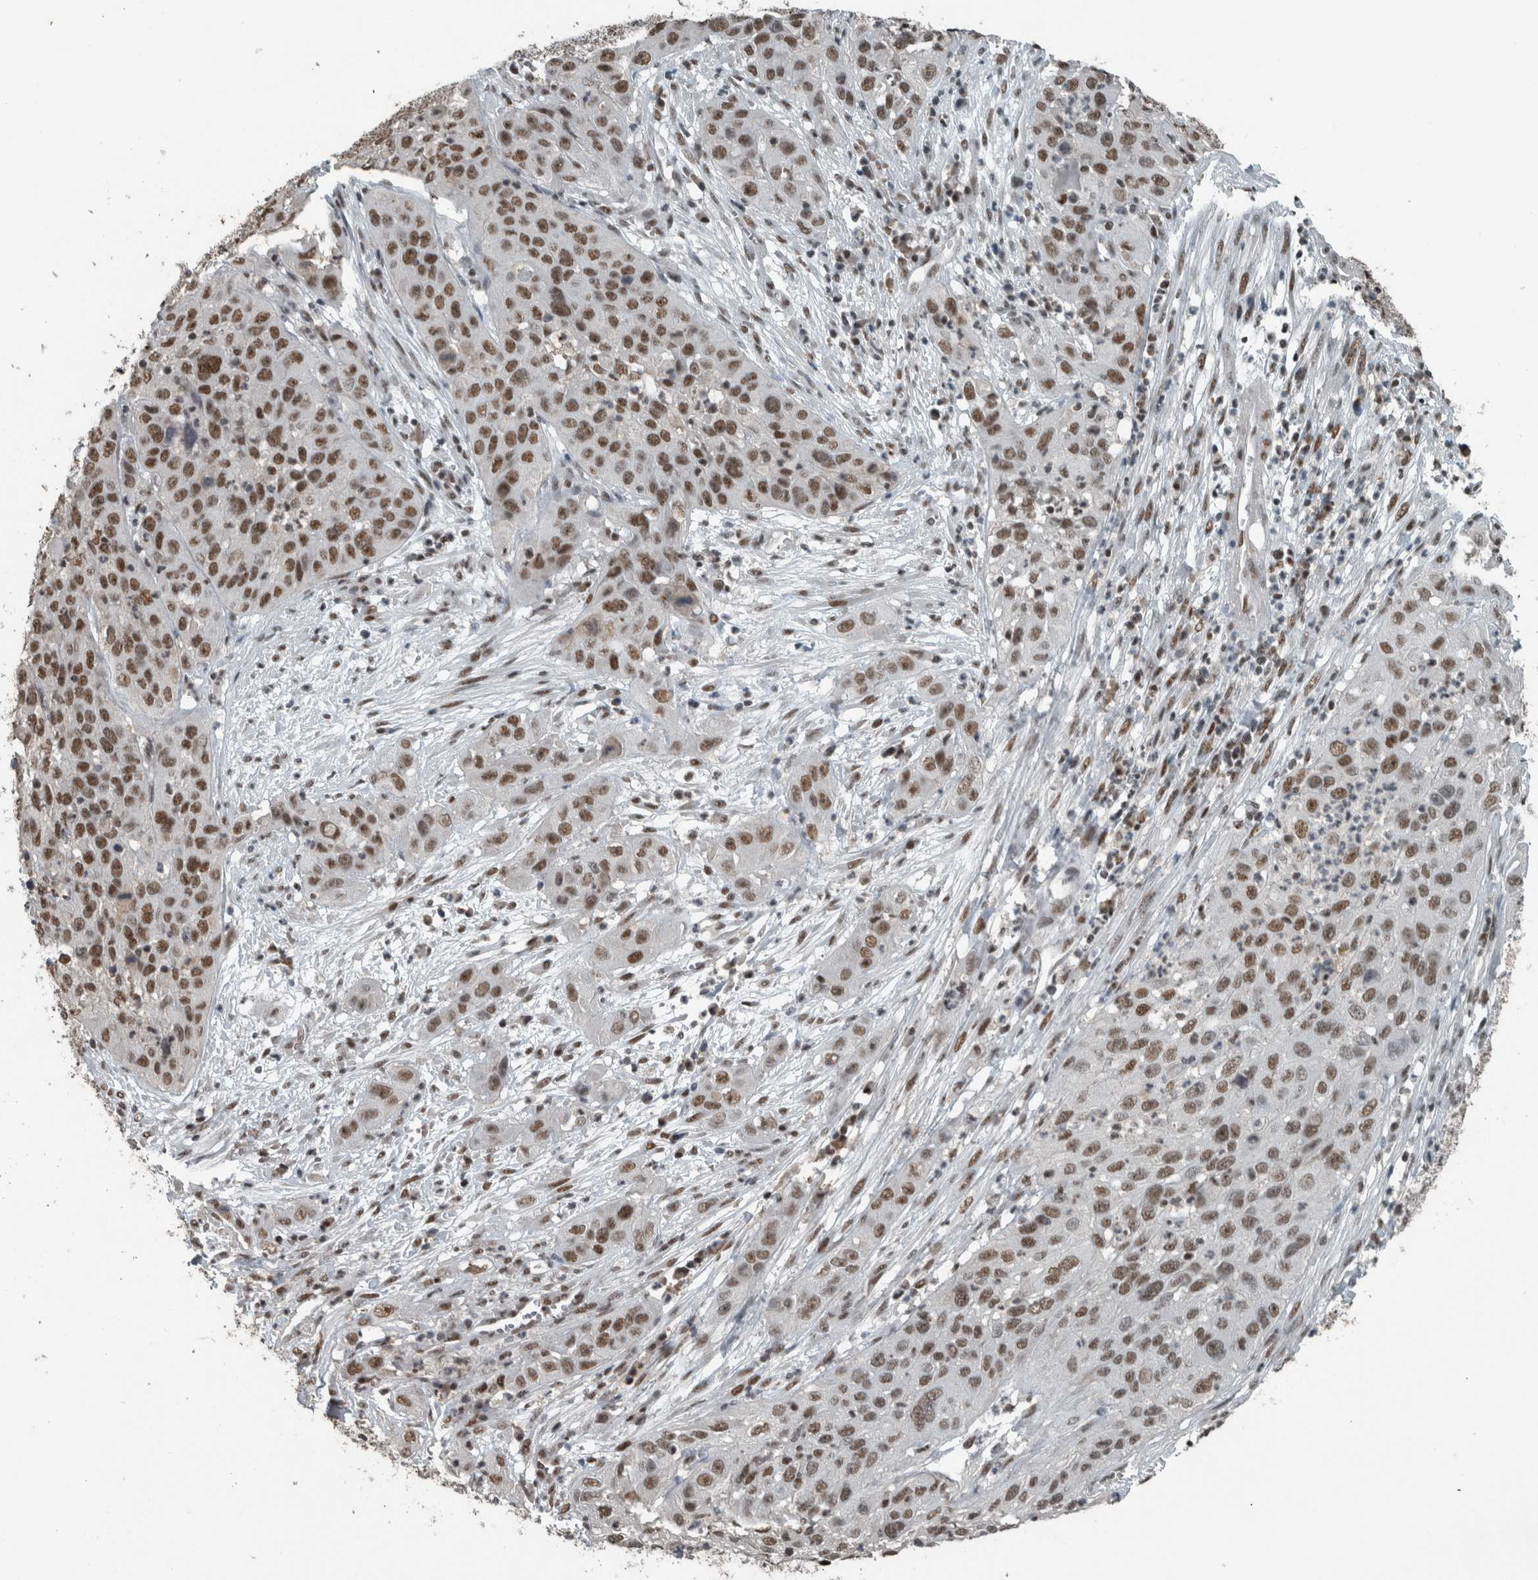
{"staining": {"intensity": "strong", "quantity": ">75%", "location": "nuclear"}, "tissue": "cervical cancer", "cell_type": "Tumor cells", "image_type": "cancer", "snomed": [{"axis": "morphology", "description": "Squamous cell carcinoma, NOS"}, {"axis": "topography", "description": "Cervix"}], "caption": "This image displays cervical squamous cell carcinoma stained with immunohistochemistry (IHC) to label a protein in brown. The nuclear of tumor cells show strong positivity for the protein. Nuclei are counter-stained blue.", "gene": "ZNF24", "patient": {"sex": "female", "age": 32}}